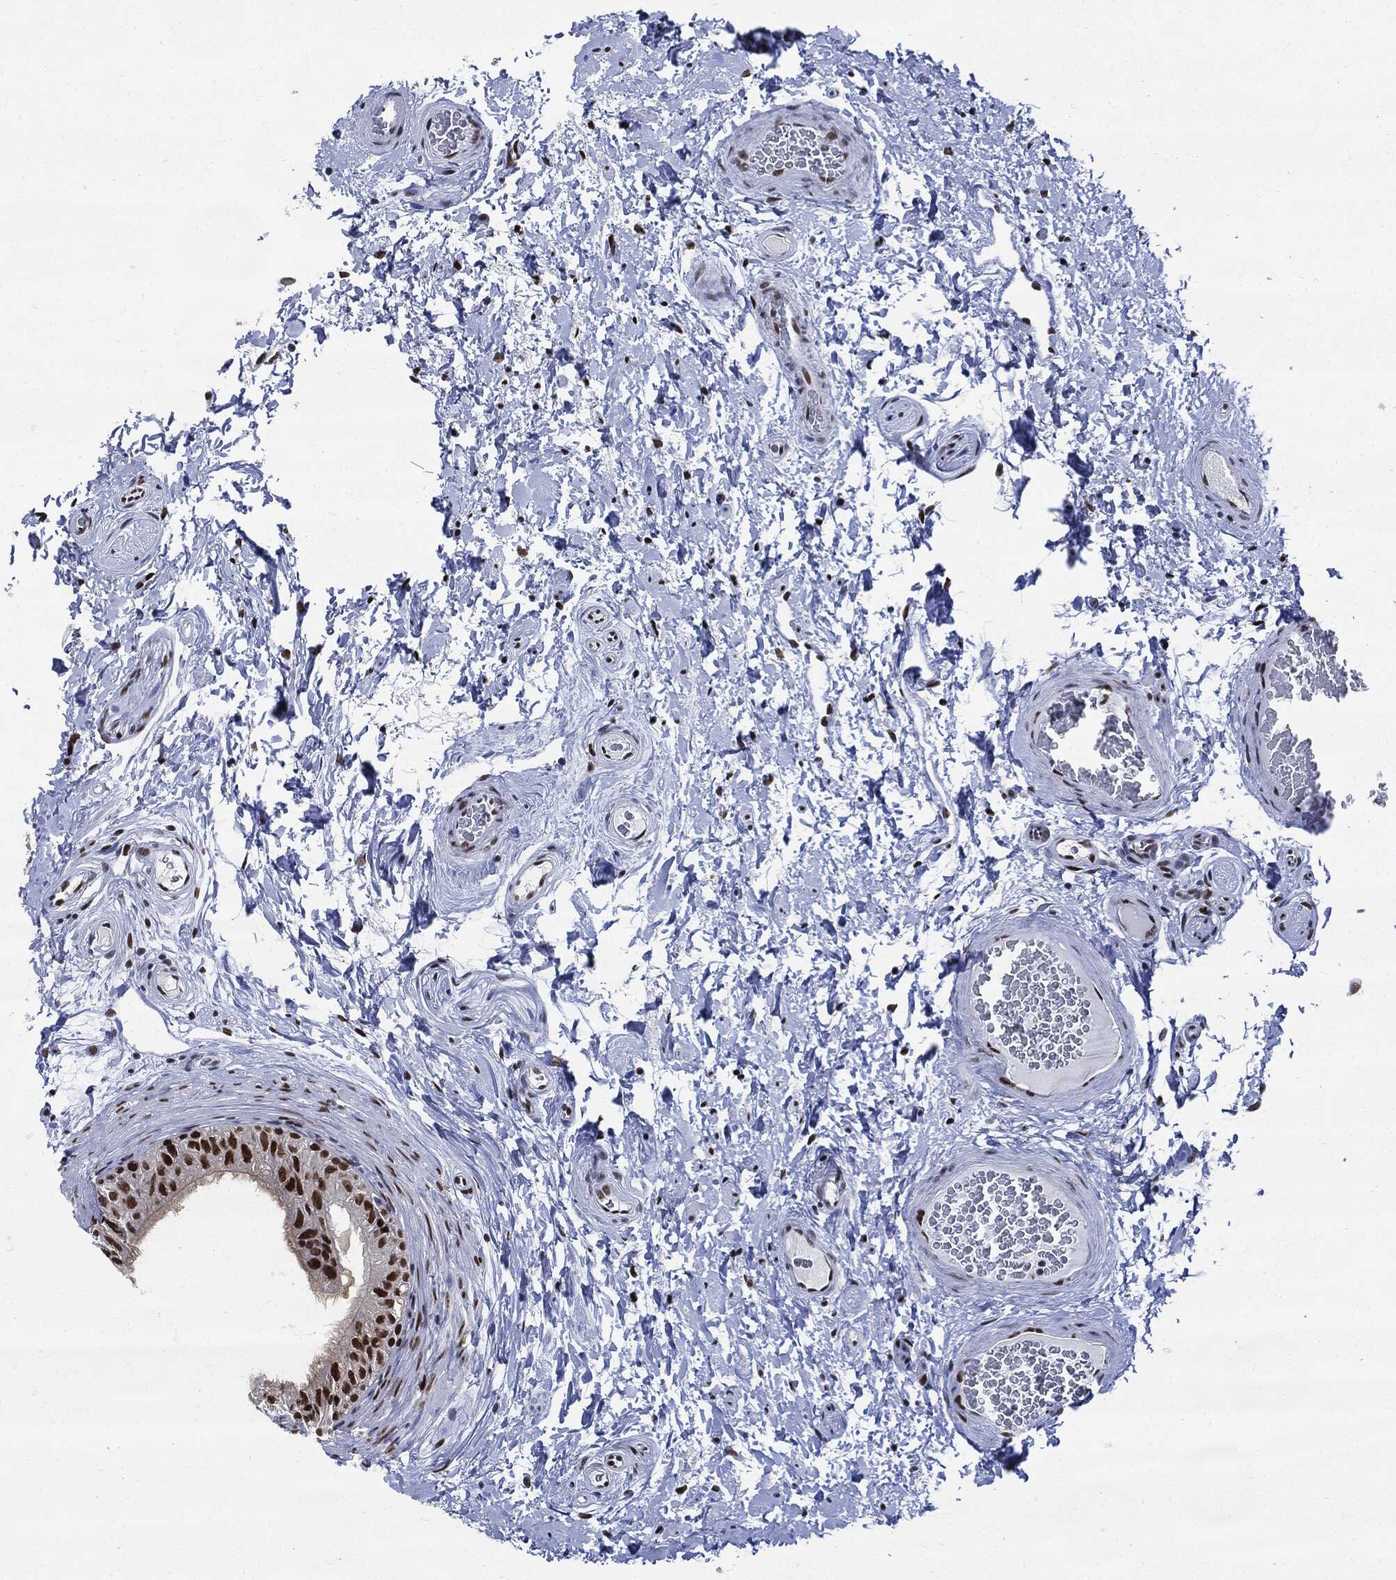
{"staining": {"intensity": "strong", "quantity": ">75%", "location": "nuclear"}, "tissue": "epididymis", "cell_type": "Glandular cells", "image_type": "normal", "snomed": [{"axis": "morphology", "description": "Normal tissue, NOS"}, {"axis": "topography", "description": "Epididymis"}], "caption": "A high-resolution histopathology image shows immunohistochemistry staining of benign epididymis, which shows strong nuclear staining in about >75% of glandular cells. (brown staining indicates protein expression, while blue staining denotes nuclei).", "gene": "PCNA", "patient": {"sex": "male", "age": 34}}